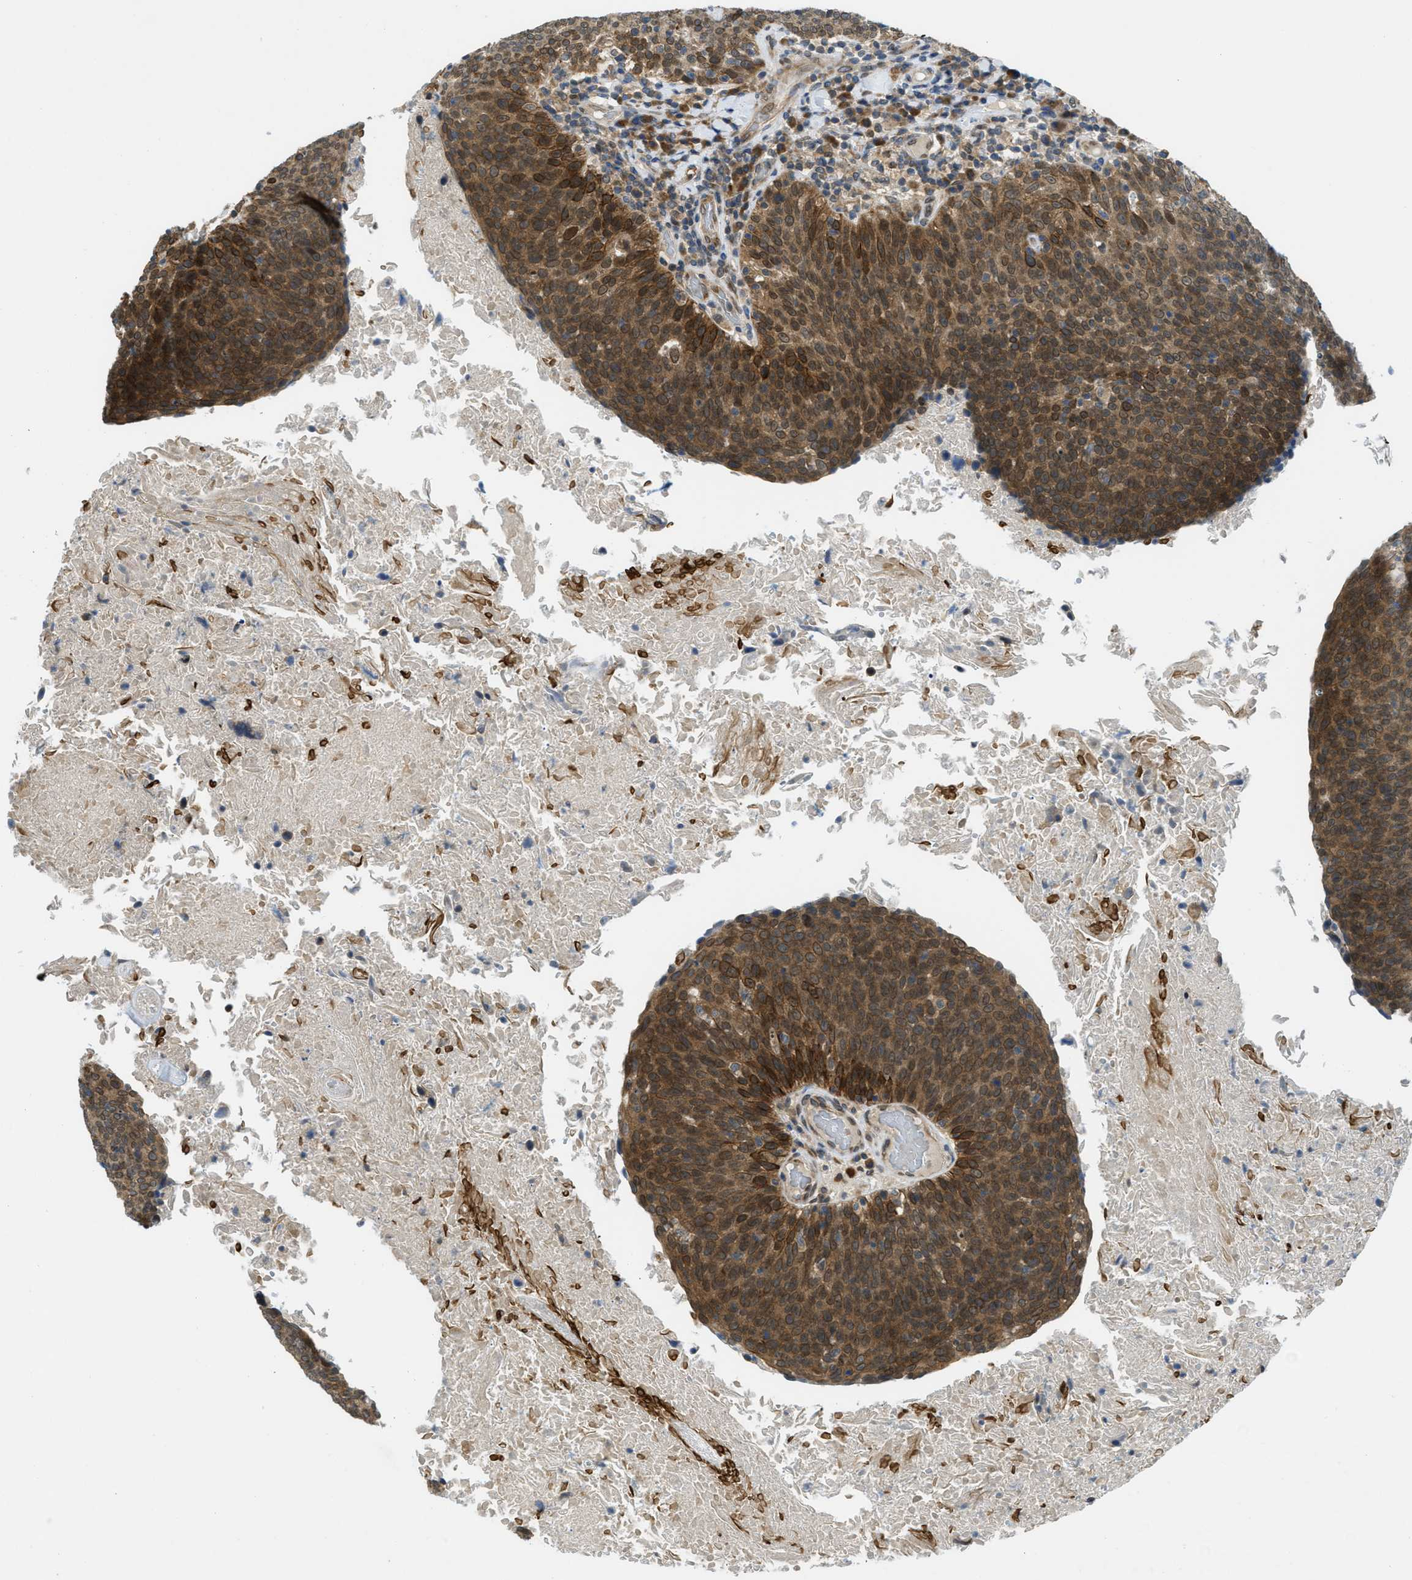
{"staining": {"intensity": "strong", "quantity": ">75%", "location": "cytoplasmic/membranous,nuclear"}, "tissue": "head and neck cancer", "cell_type": "Tumor cells", "image_type": "cancer", "snomed": [{"axis": "morphology", "description": "Squamous cell carcinoma, NOS"}, {"axis": "morphology", "description": "Squamous cell carcinoma, metastatic, NOS"}, {"axis": "topography", "description": "Lymph node"}, {"axis": "topography", "description": "Head-Neck"}], "caption": "Immunohistochemical staining of head and neck cancer reveals high levels of strong cytoplasmic/membranous and nuclear protein staining in about >75% of tumor cells.", "gene": "EIF2AK3", "patient": {"sex": "male", "age": 62}}